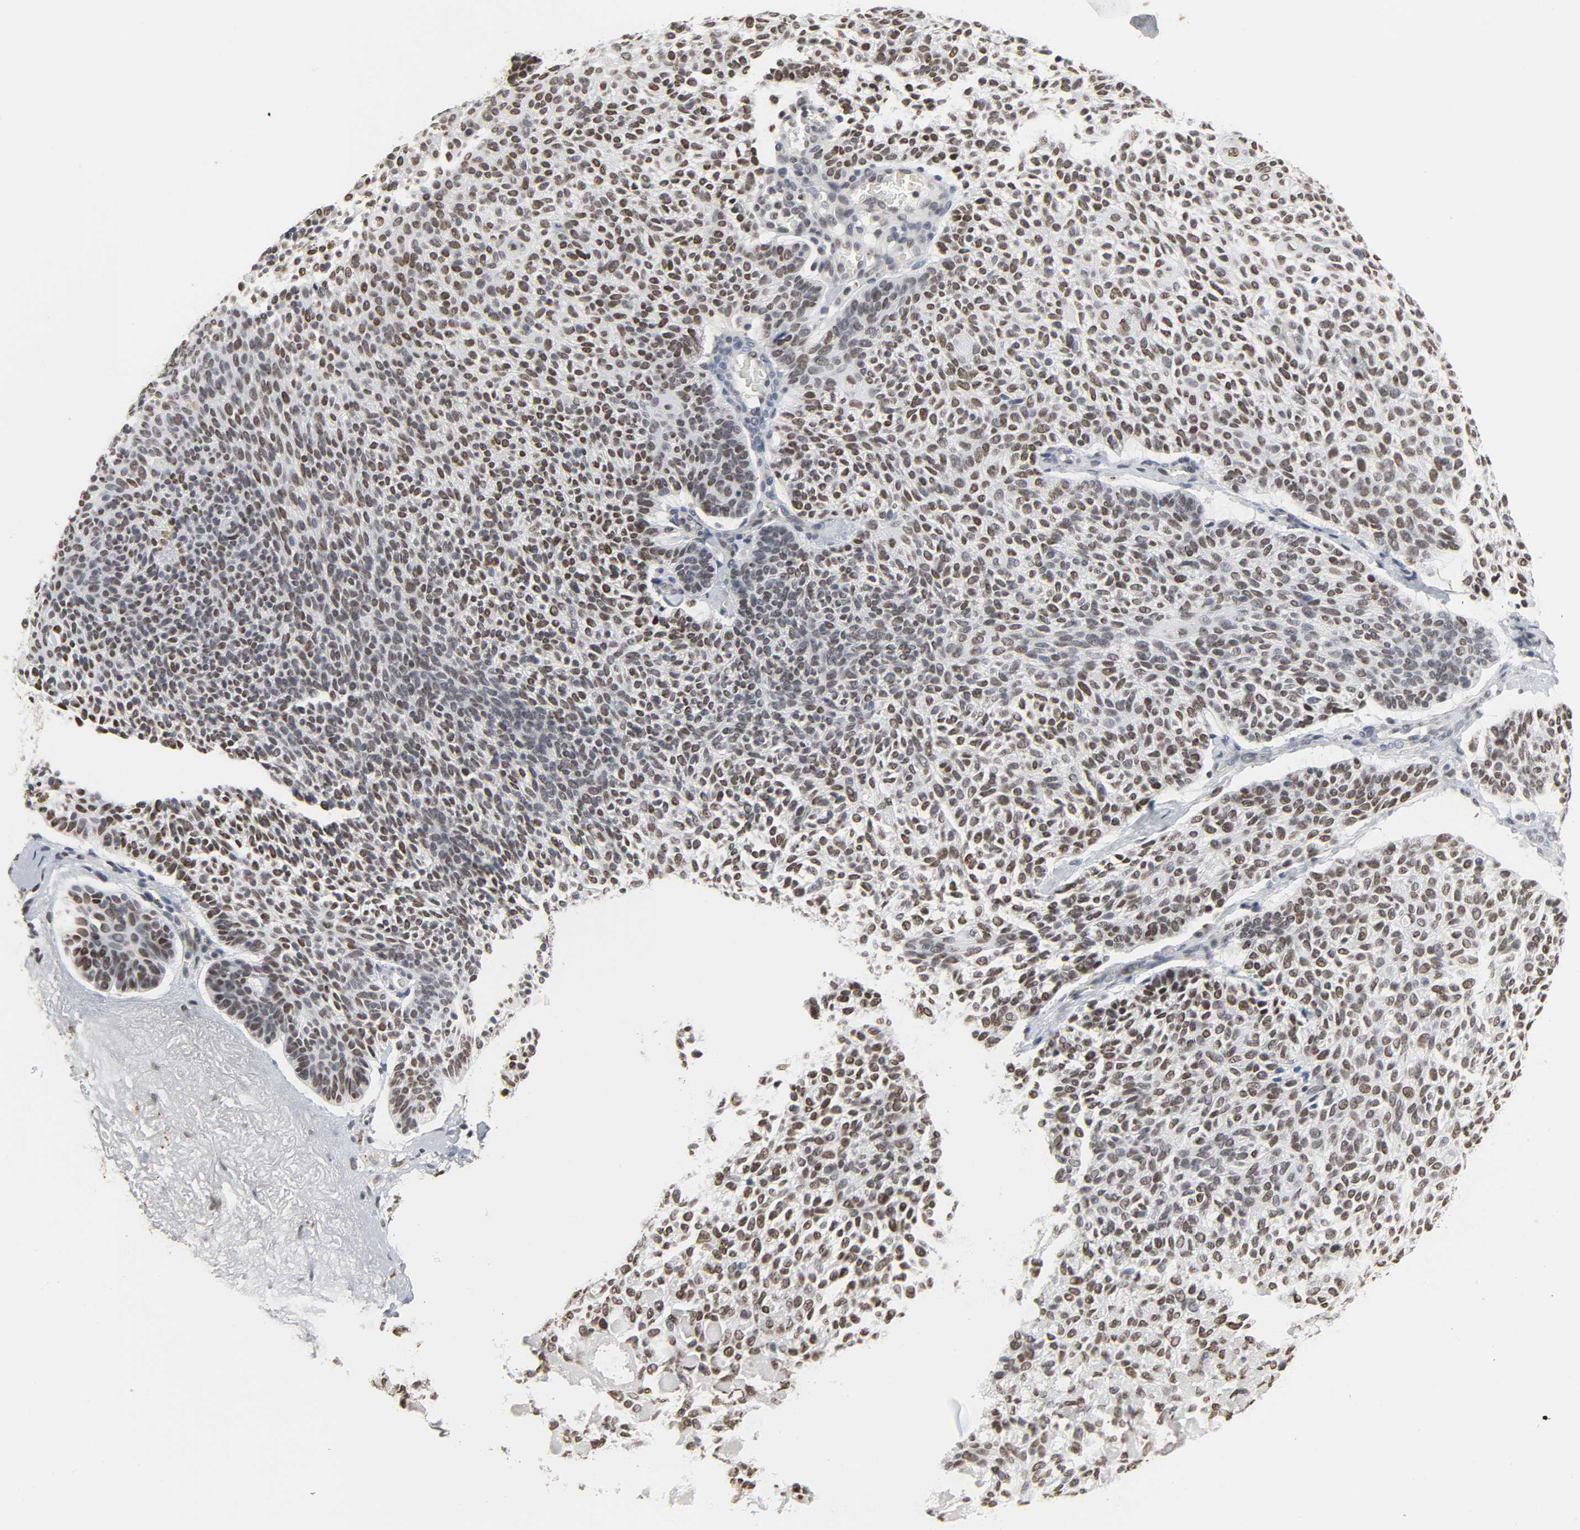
{"staining": {"intensity": "weak", "quantity": "25%-75%", "location": "nuclear"}, "tissue": "skin cancer", "cell_type": "Tumor cells", "image_type": "cancer", "snomed": [{"axis": "morphology", "description": "Normal tissue, NOS"}, {"axis": "morphology", "description": "Basal cell carcinoma"}, {"axis": "topography", "description": "Skin"}], "caption": "IHC photomicrograph of neoplastic tissue: human skin basal cell carcinoma stained using immunohistochemistry (IHC) reveals low levels of weak protein expression localized specifically in the nuclear of tumor cells, appearing as a nuclear brown color.", "gene": "DAZAP1", "patient": {"sex": "female", "age": 70}}